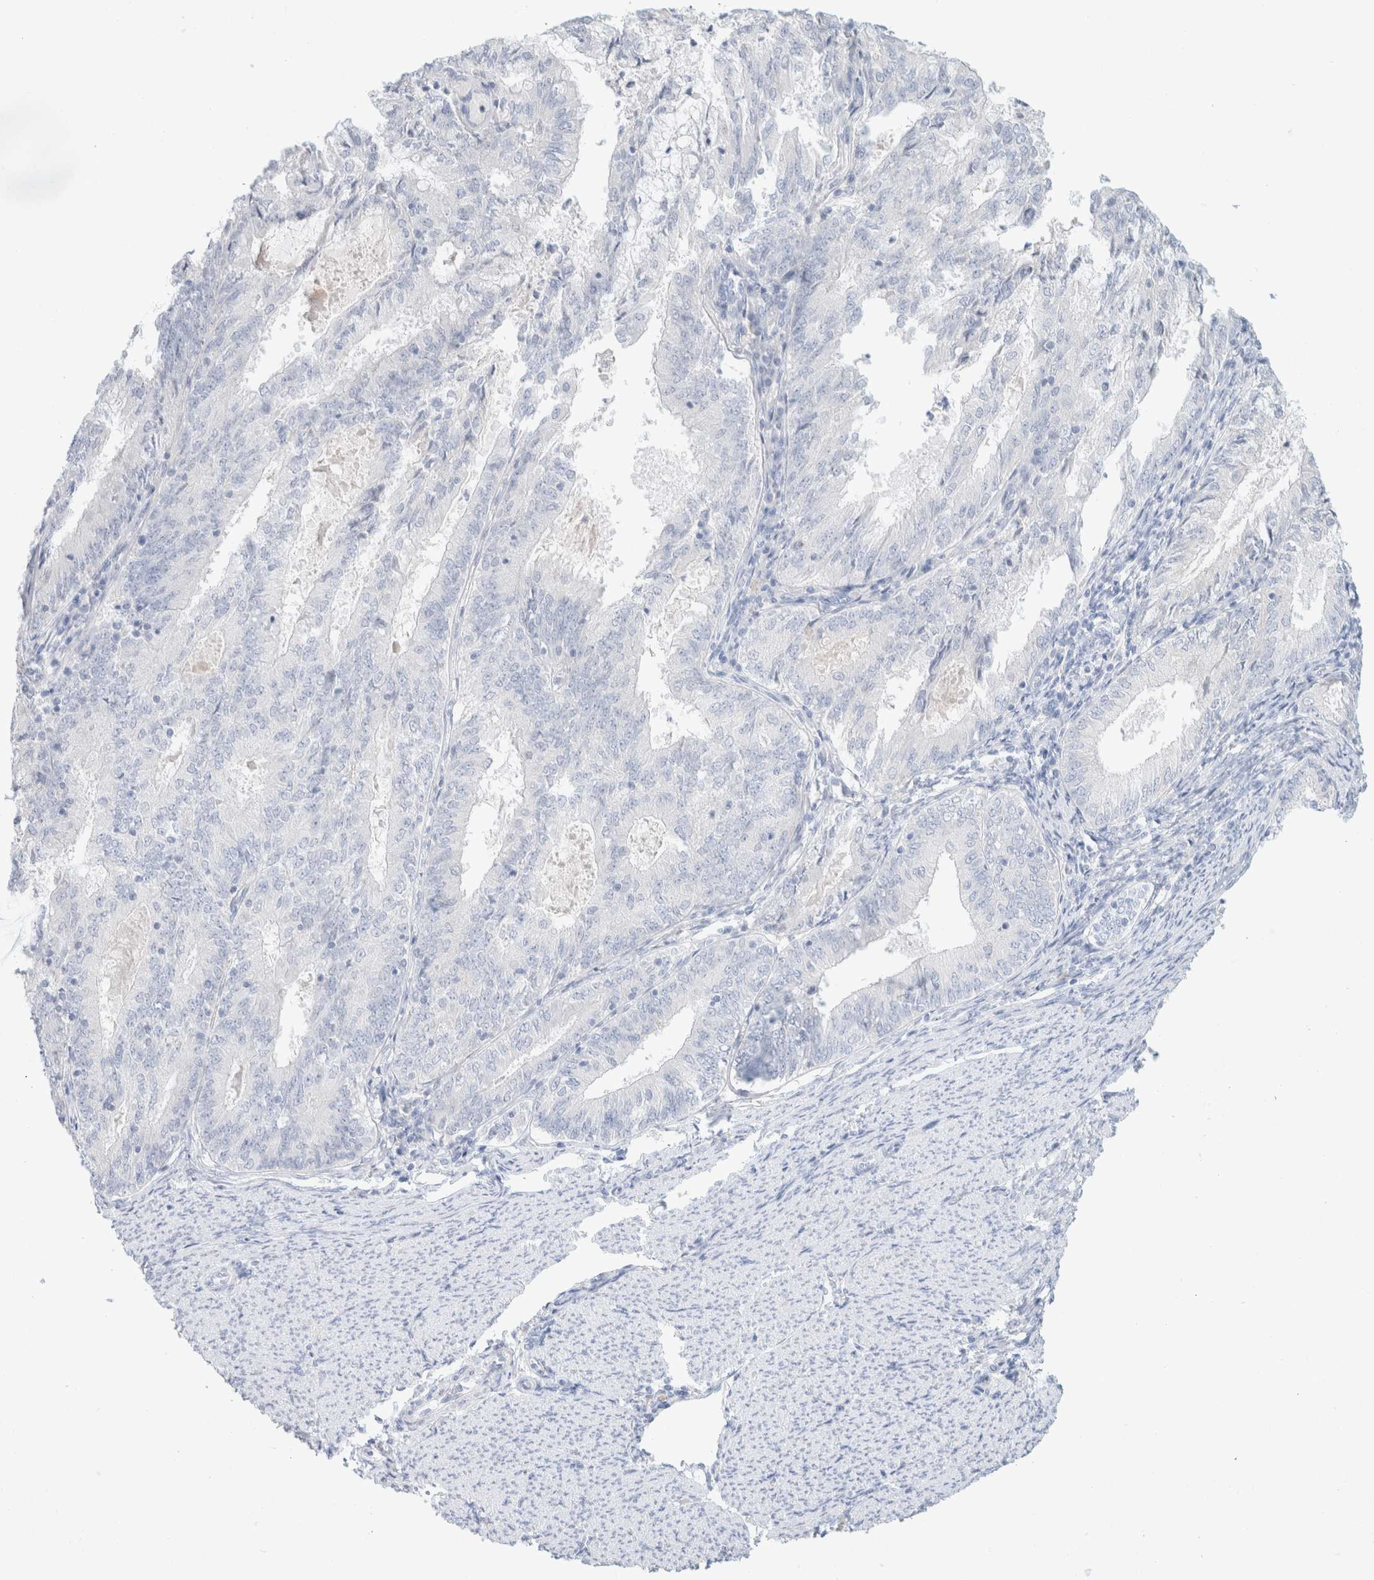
{"staining": {"intensity": "negative", "quantity": "none", "location": "none"}, "tissue": "endometrial cancer", "cell_type": "Tumor cells", "image_type": "cancer", "snomed": [{"axis": "morphology", "description": "Adenocarcinoma, NOS"}, {"axis": "topography", "description": "Endometrium"}], "caption": "Tumor cells show no significant expression in endometrial cancer. (DAB immunohistochemistry (IHC), high magnification).", "gene": "CPQ", "patient": {"sex": "female", "age": 57}}